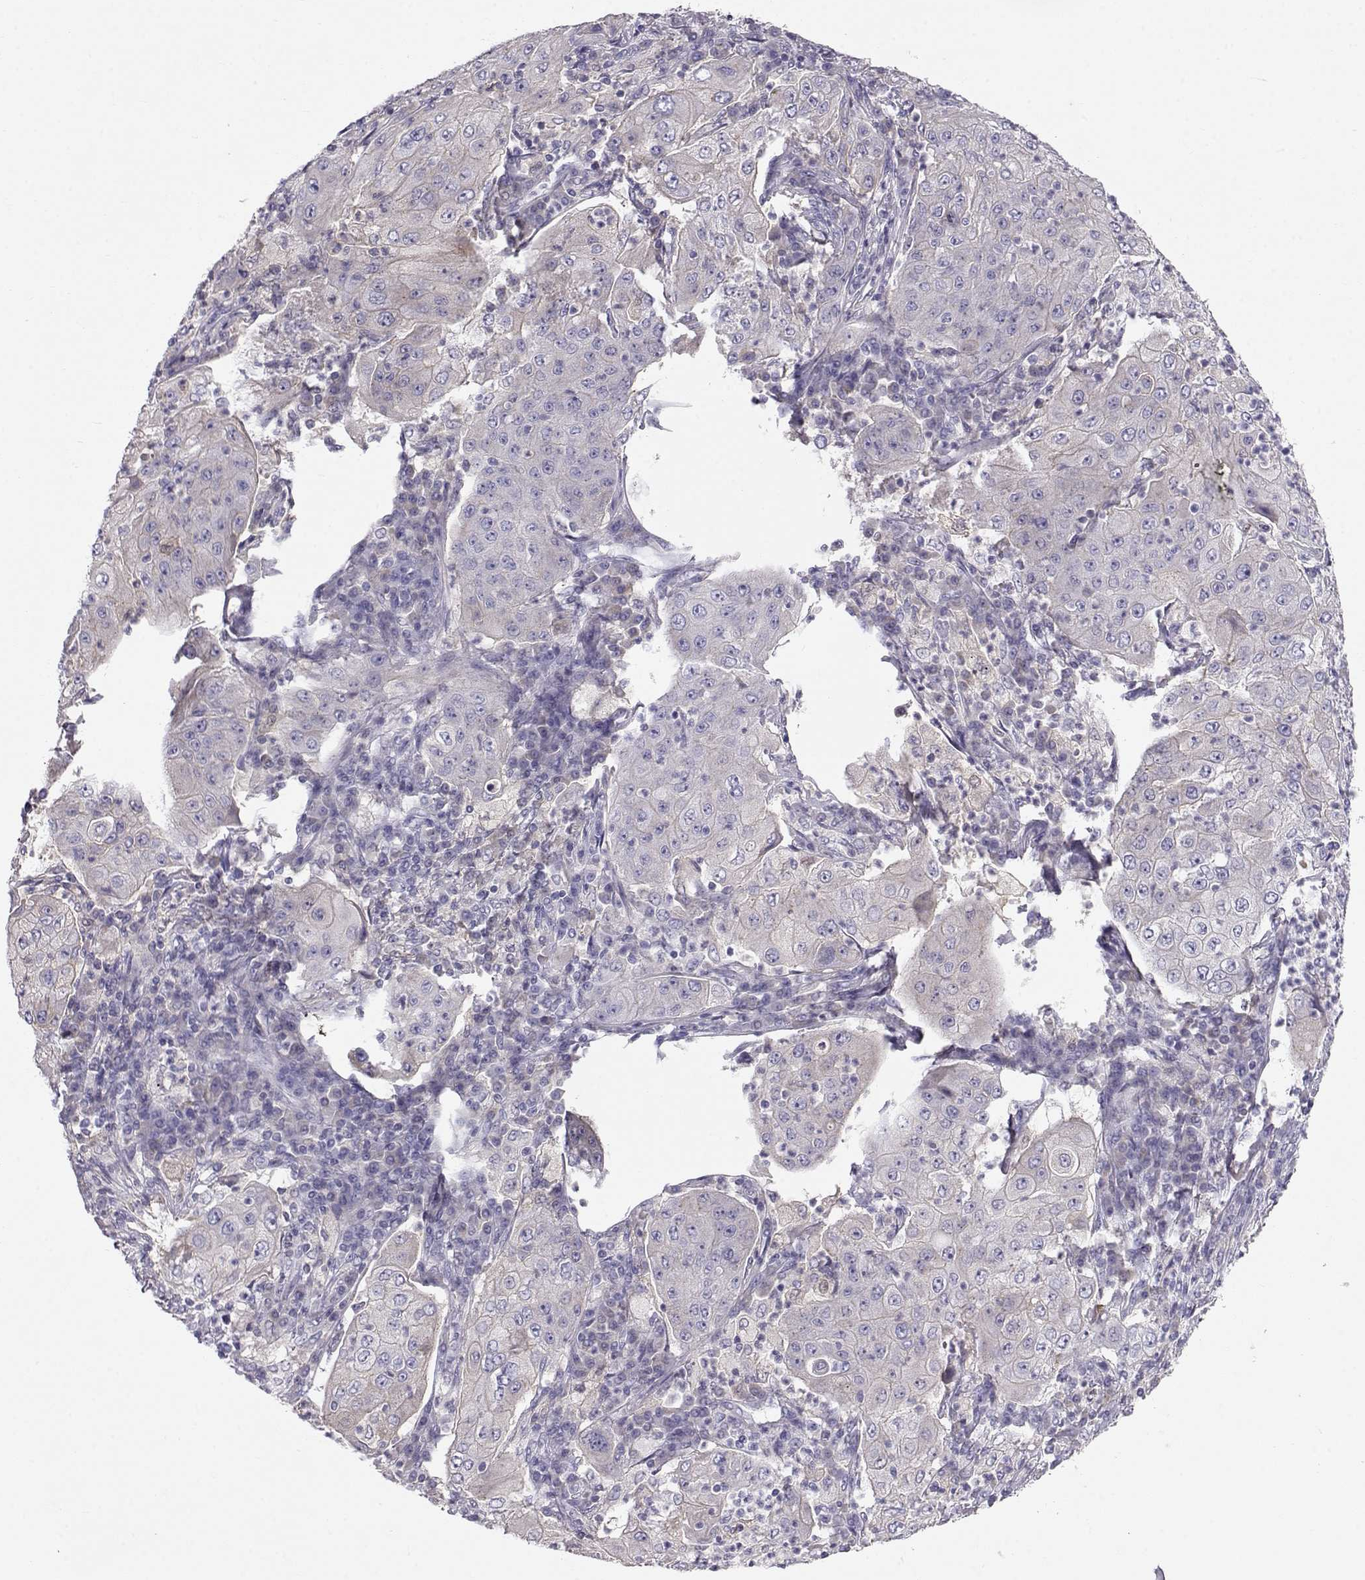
{"staining": {"intensity": "negative", "quantity": "none", "location": "none"}, "tissue": "lung cancer", "cell_type": "Tumor cells", "image_type": "cancer", "snomed": [{"axis": "morphology", "description": "Squamous cell carcinoma, NOS"}, {"axis": "topography", "description": "Lung"}], "caption": "Photomicrograph shows no protein positivity in tumor cells of squamous cell carcinoma (lung) tissue. (DAB (3,3'-diaminobenzidine) immunohistochemistry, high magnification).", "gene": "GPR26", "patient": {"sex": "female", "age": 59}}